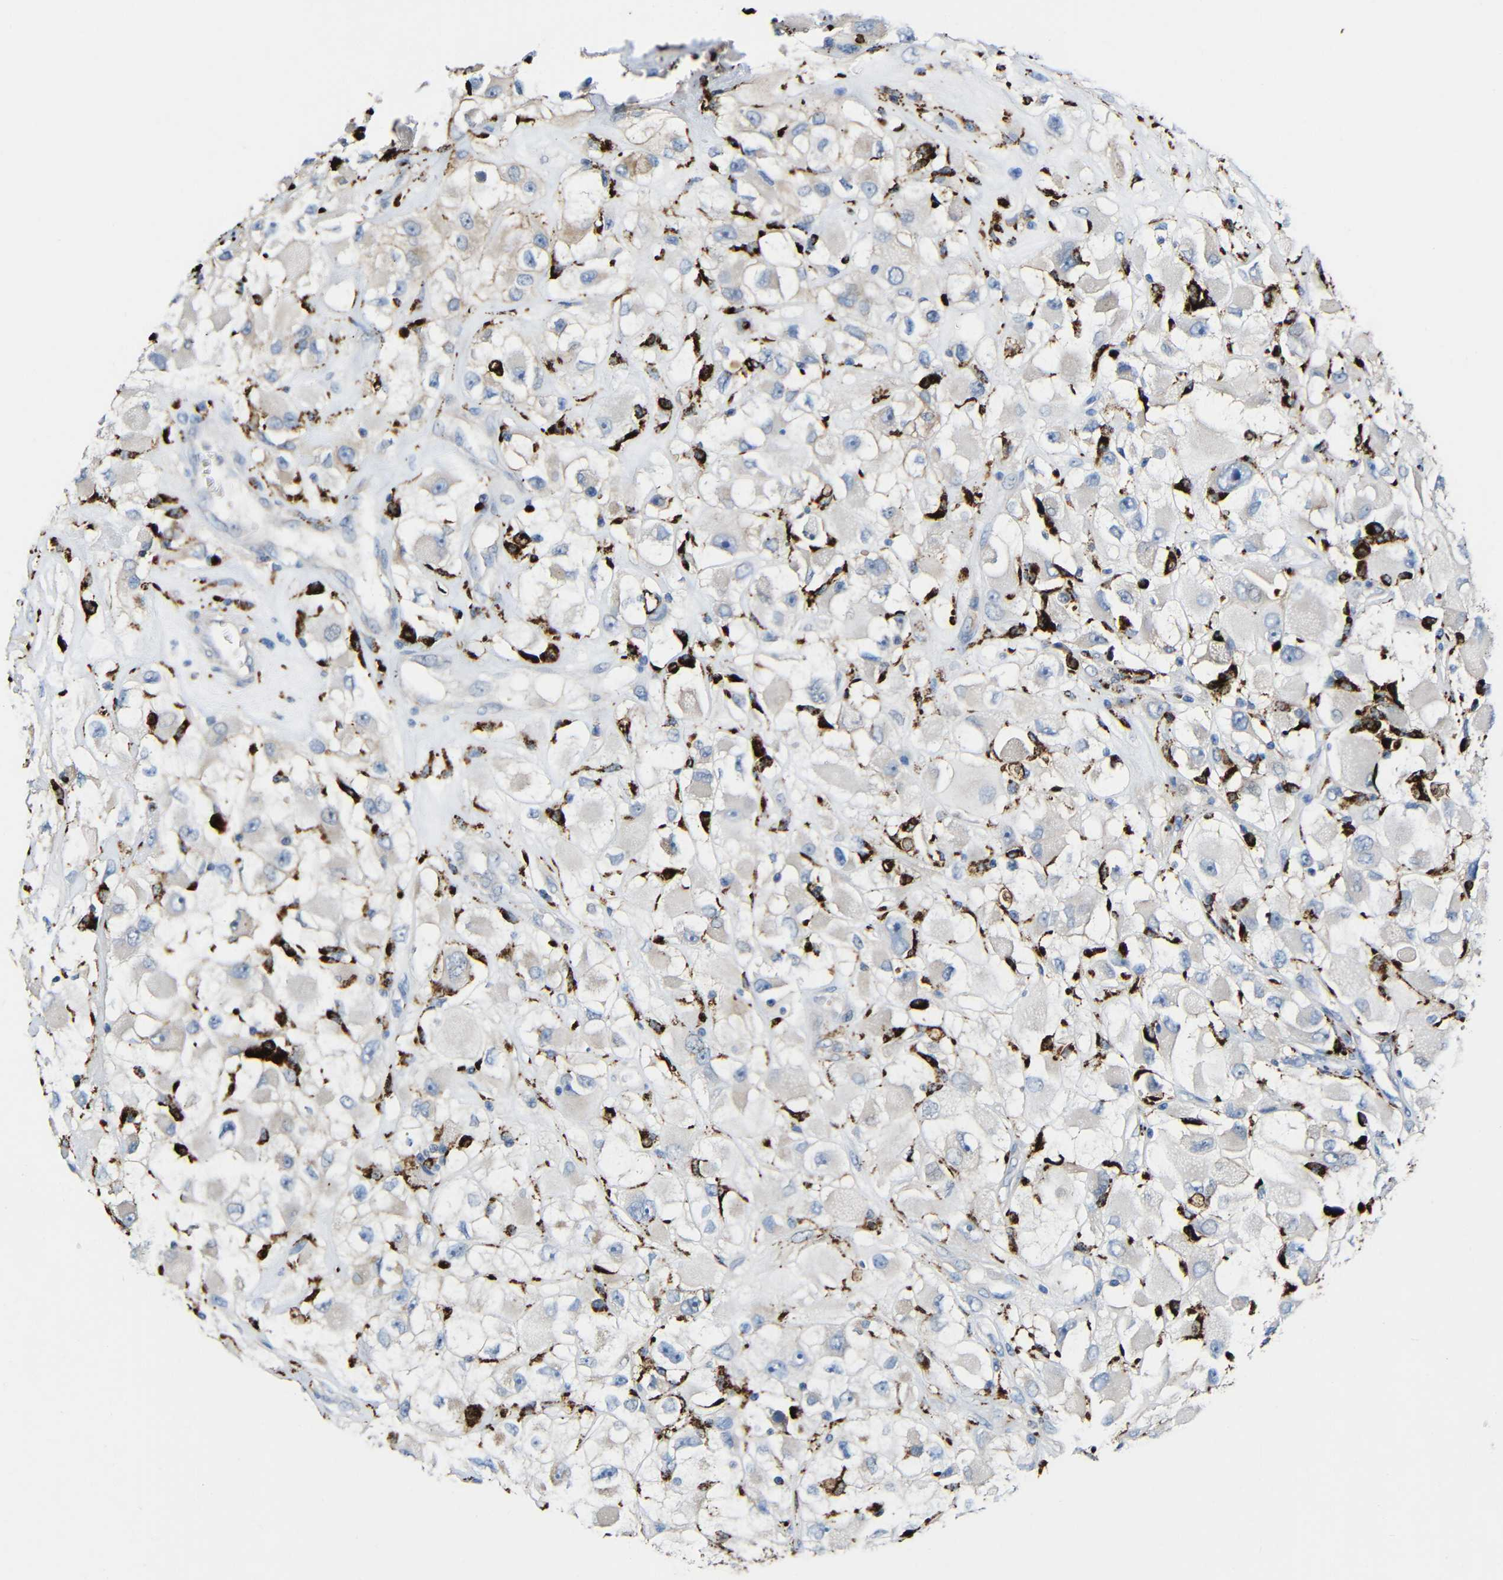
{"staining": {"intensity": "weak", "quantity": "<25%", "location": "cytoplasmic/membranous"}, "tissue": "renal cancer", "cell_type": "Tumor cells", "image_type": "cancer", "snomed": [{"axis": "morphology", "description": "Adenocarcinoma, NOS"}, {"axis": "topography", "description": "Kidney"}], "caption": "Protein analysis of renal adenocarcinoma reveals no significant staining in tumor cells. Nuclei are stained in blue.", "gene": "HLA-DMA", "patient": {"sex": "female", "age": 52}}